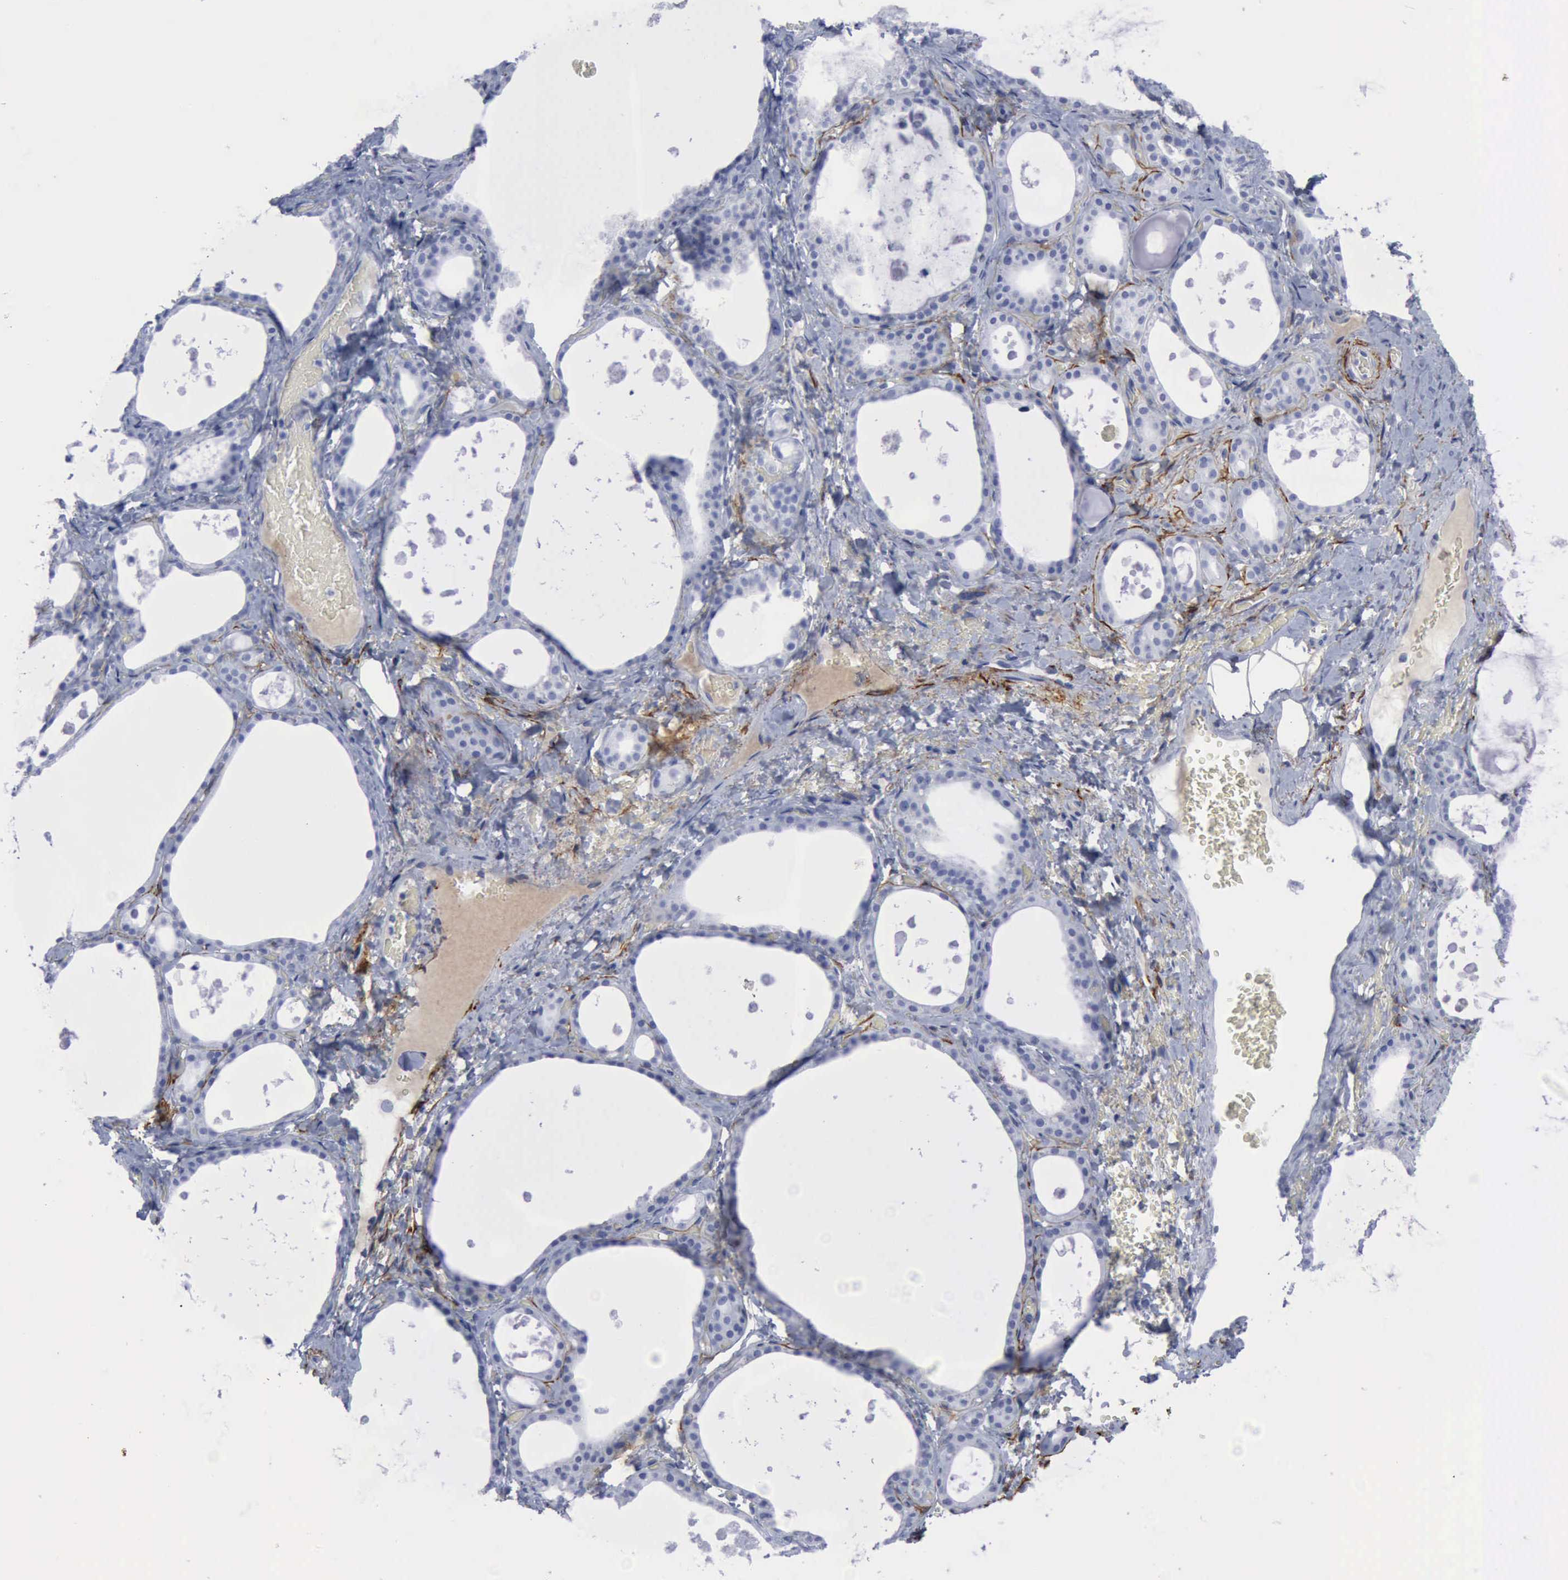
{"staining": {"intensity": "negative", "quantity": "none", "location": "none"}, "tissue": "thyroid gland", "cell_type": "Glandular cells", "image_type": "normal", "snomed": [{"axis": "morphology", "description": "Normal tissue, NOS"}, {"axis": "topography", "description": "Thyroid gland"}], "caption": "Protein analysis of benign thyroid gland exhibits no significant staining in glandular cells. (Brightfield microscopy of DAB (3,3'-diaminobenzidine) IHC at high magnification).", "gene": "NGFR", "patient": {"sex": "male", "age": 61}}